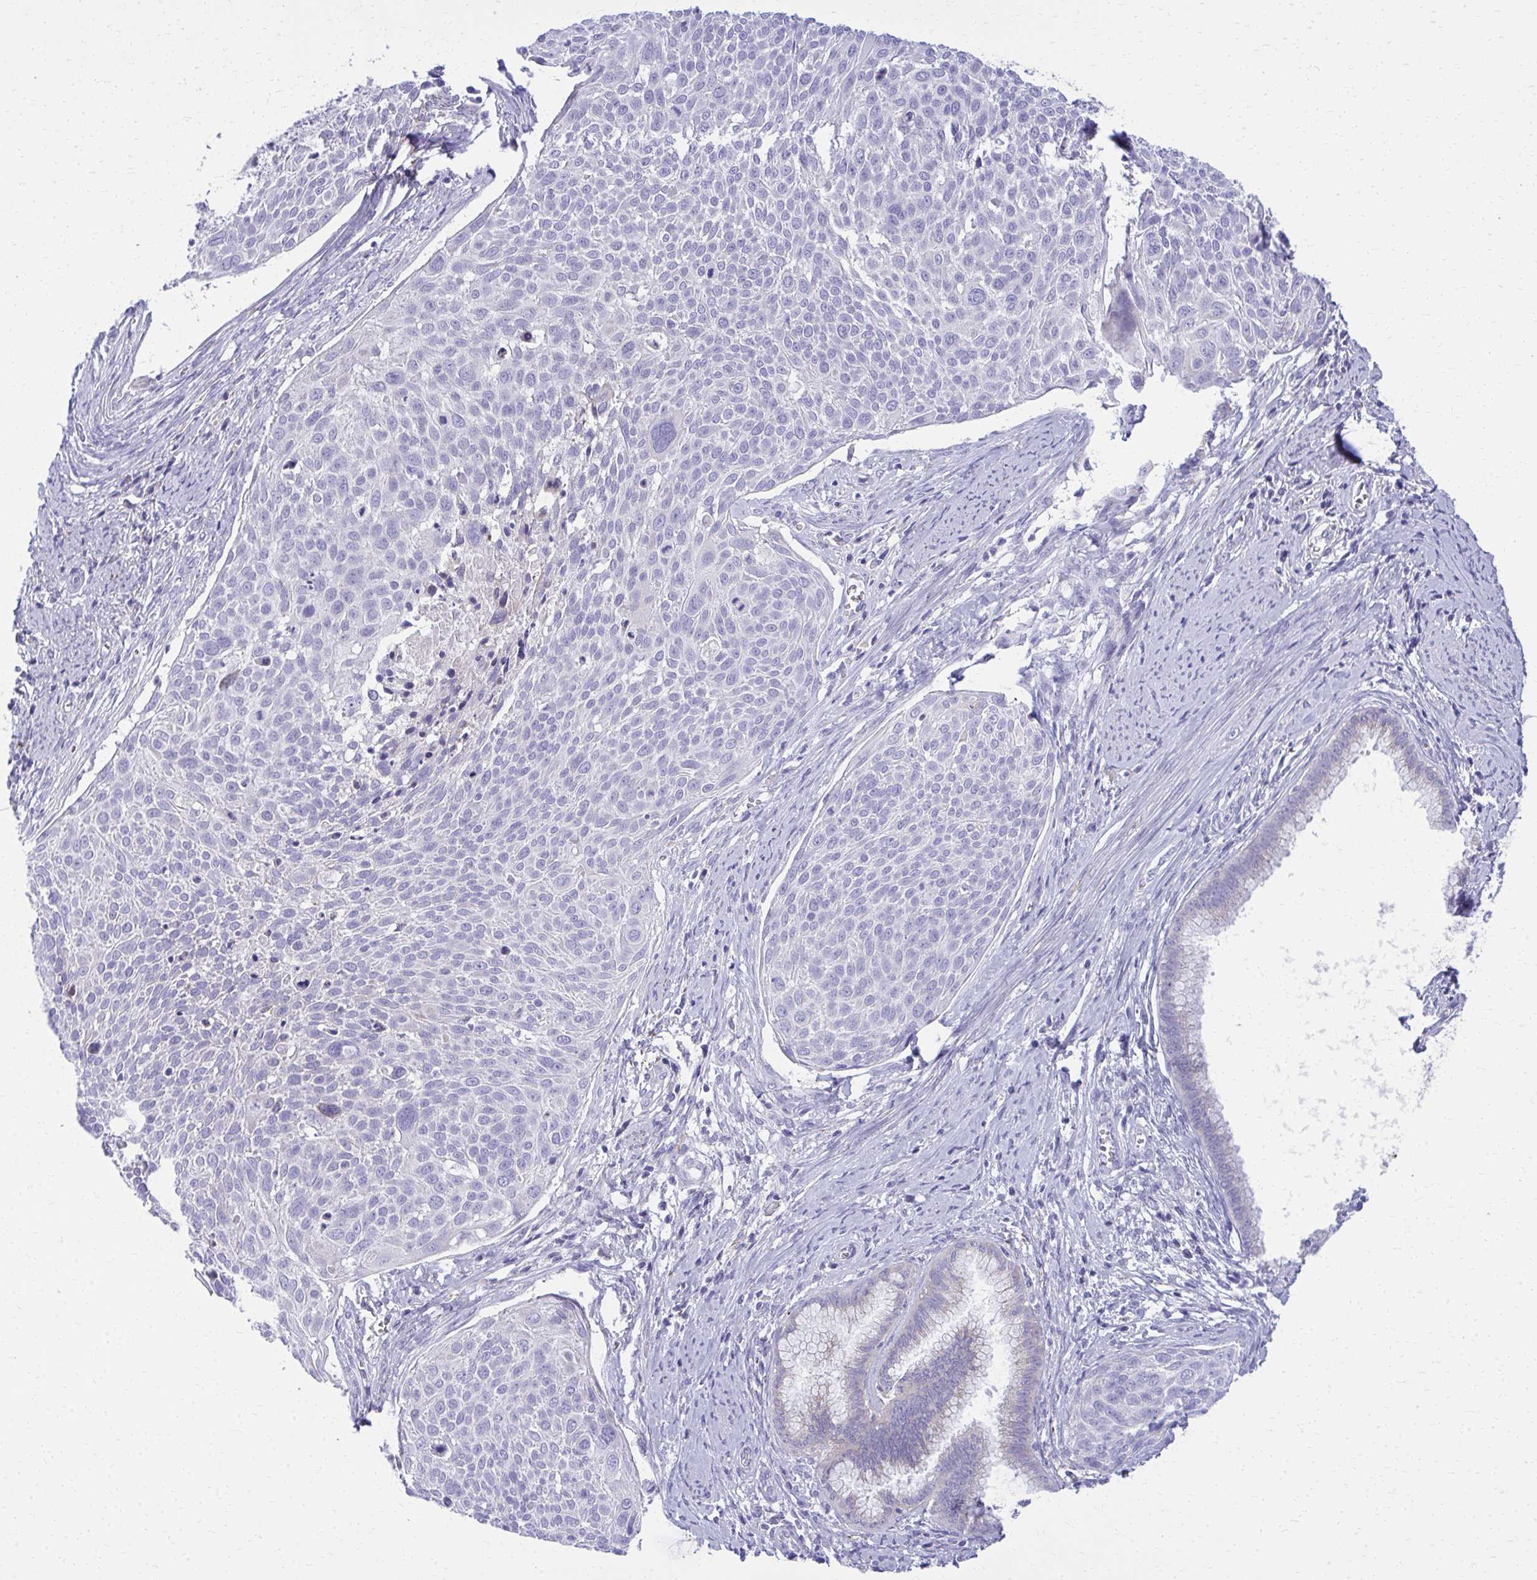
{"staining": {"intensity": "negative", "quantity": "none", "location": "none"}, "tissue": "cervical cancer", "cell_type": "Tumor cells", "image_type": "cancer", "snomed": [{"axis": "morphology", "description": "Squamous cell carcinoma, NOS"}, {"axis": "topography", "description": "Cervix"}], "caption": "There is no significant expression in tumor cells of squamous cell carcinoma (cervical). The staining was performed using DAB to visualize the protein expression in brown, while the nuclei were stained in blue with hematoxylin (Magnification: 20x).", "gene": "AIG1", "patient": {"sex": "female", "age": 39}}